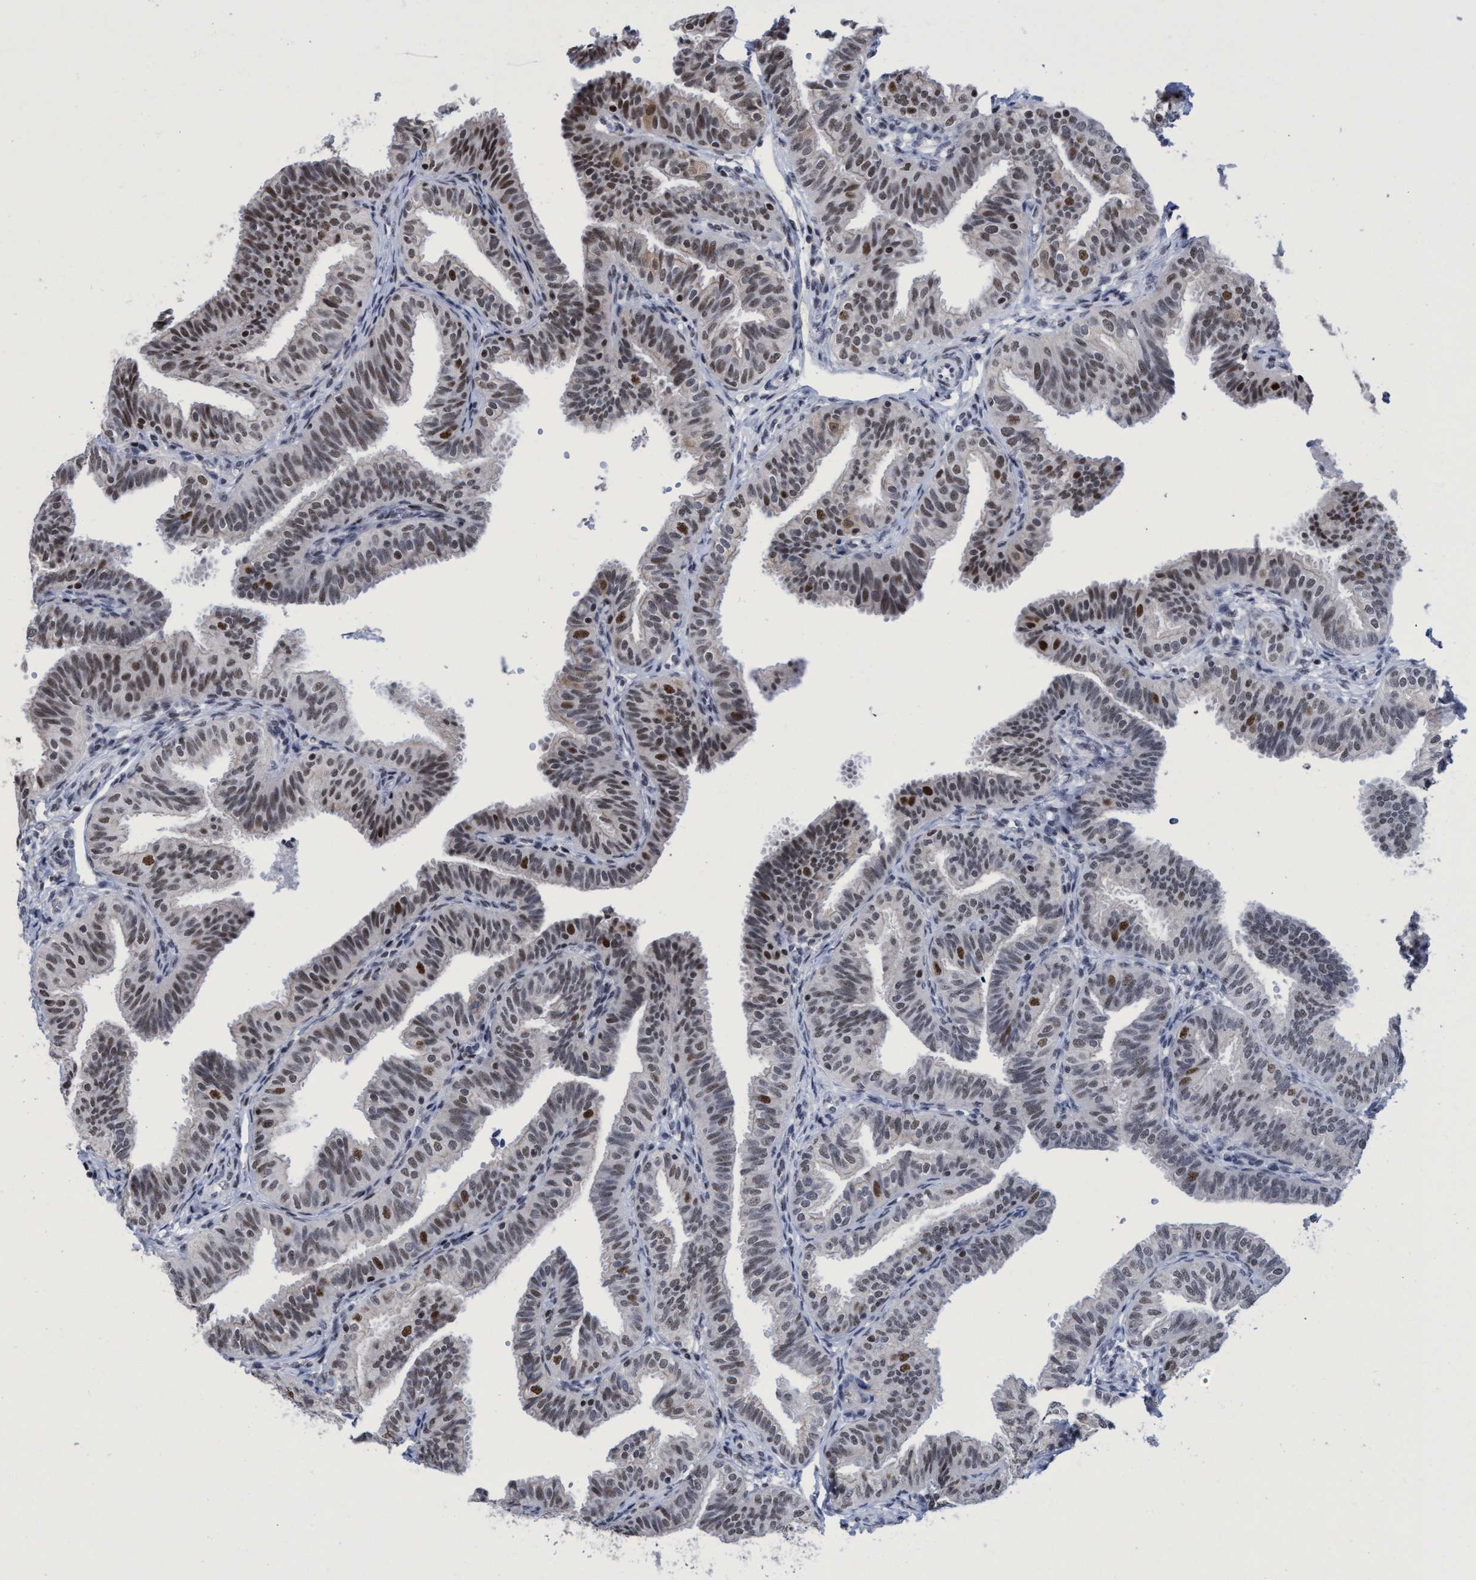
{"staining": {"intensity": "strong", "quantity": "25%-75%", "location": "nuclear"}, "tissue": "fallopian tube", "cell_type": "Glandular cells", "image_type": "normal", "snomed": [{"axis": "morphology", "description": "Normal tissue, NOS"}, {"axis": "topography", "description": "Fallopian tube"}], "caption": "Immunohistochemistry photomicrograph of unremarkable fallopian tube stained for a protein (brown), which shows high levels of strong nuclear expression in approximately 25%-75% of glandular cells.", "gene": "C9orf78", "patient": {"sex": "female", "age": 35}}